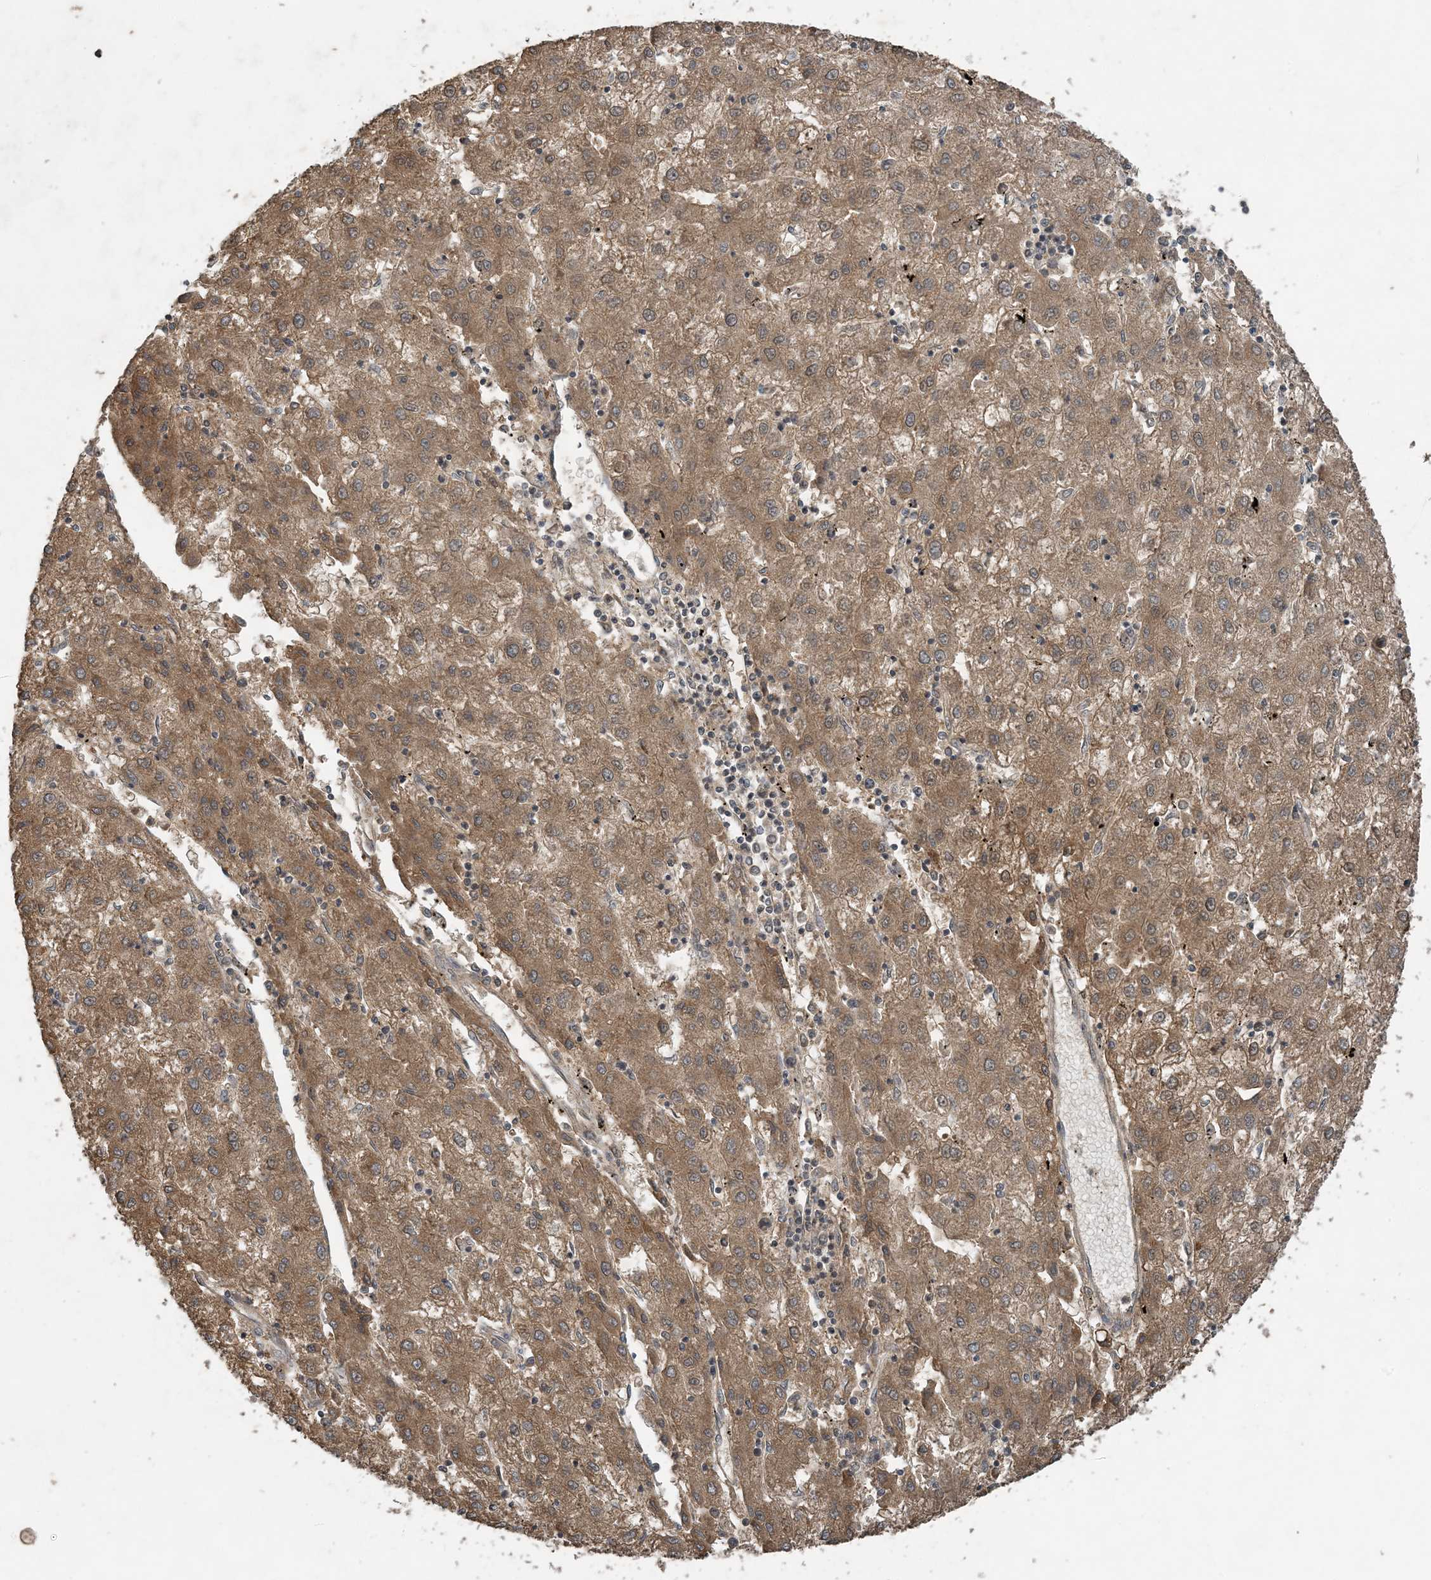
{"staining": {"intensity": "moderate", "quantity": ">75%", "location": "cytoplasmic/membranous"}, "tissue": "liver cancer", "cell_type": "Tumor cells", "image_type": "cancer", "snomed": [{"axis": "morphology", "description": "Carcinoma, Hepatocellular, NOS"}, {"axis": "topography", "description": "Liver"}], "caption": "This is a histology image of immunohistochemistry (IHC) staining of hepatocellular carcinoma (liver), which shows moderate staining in the cytoplasmic/membranous of tumor cells.", "gene": "MYO9B", "patient": {"sex": "male", "age": 72}}